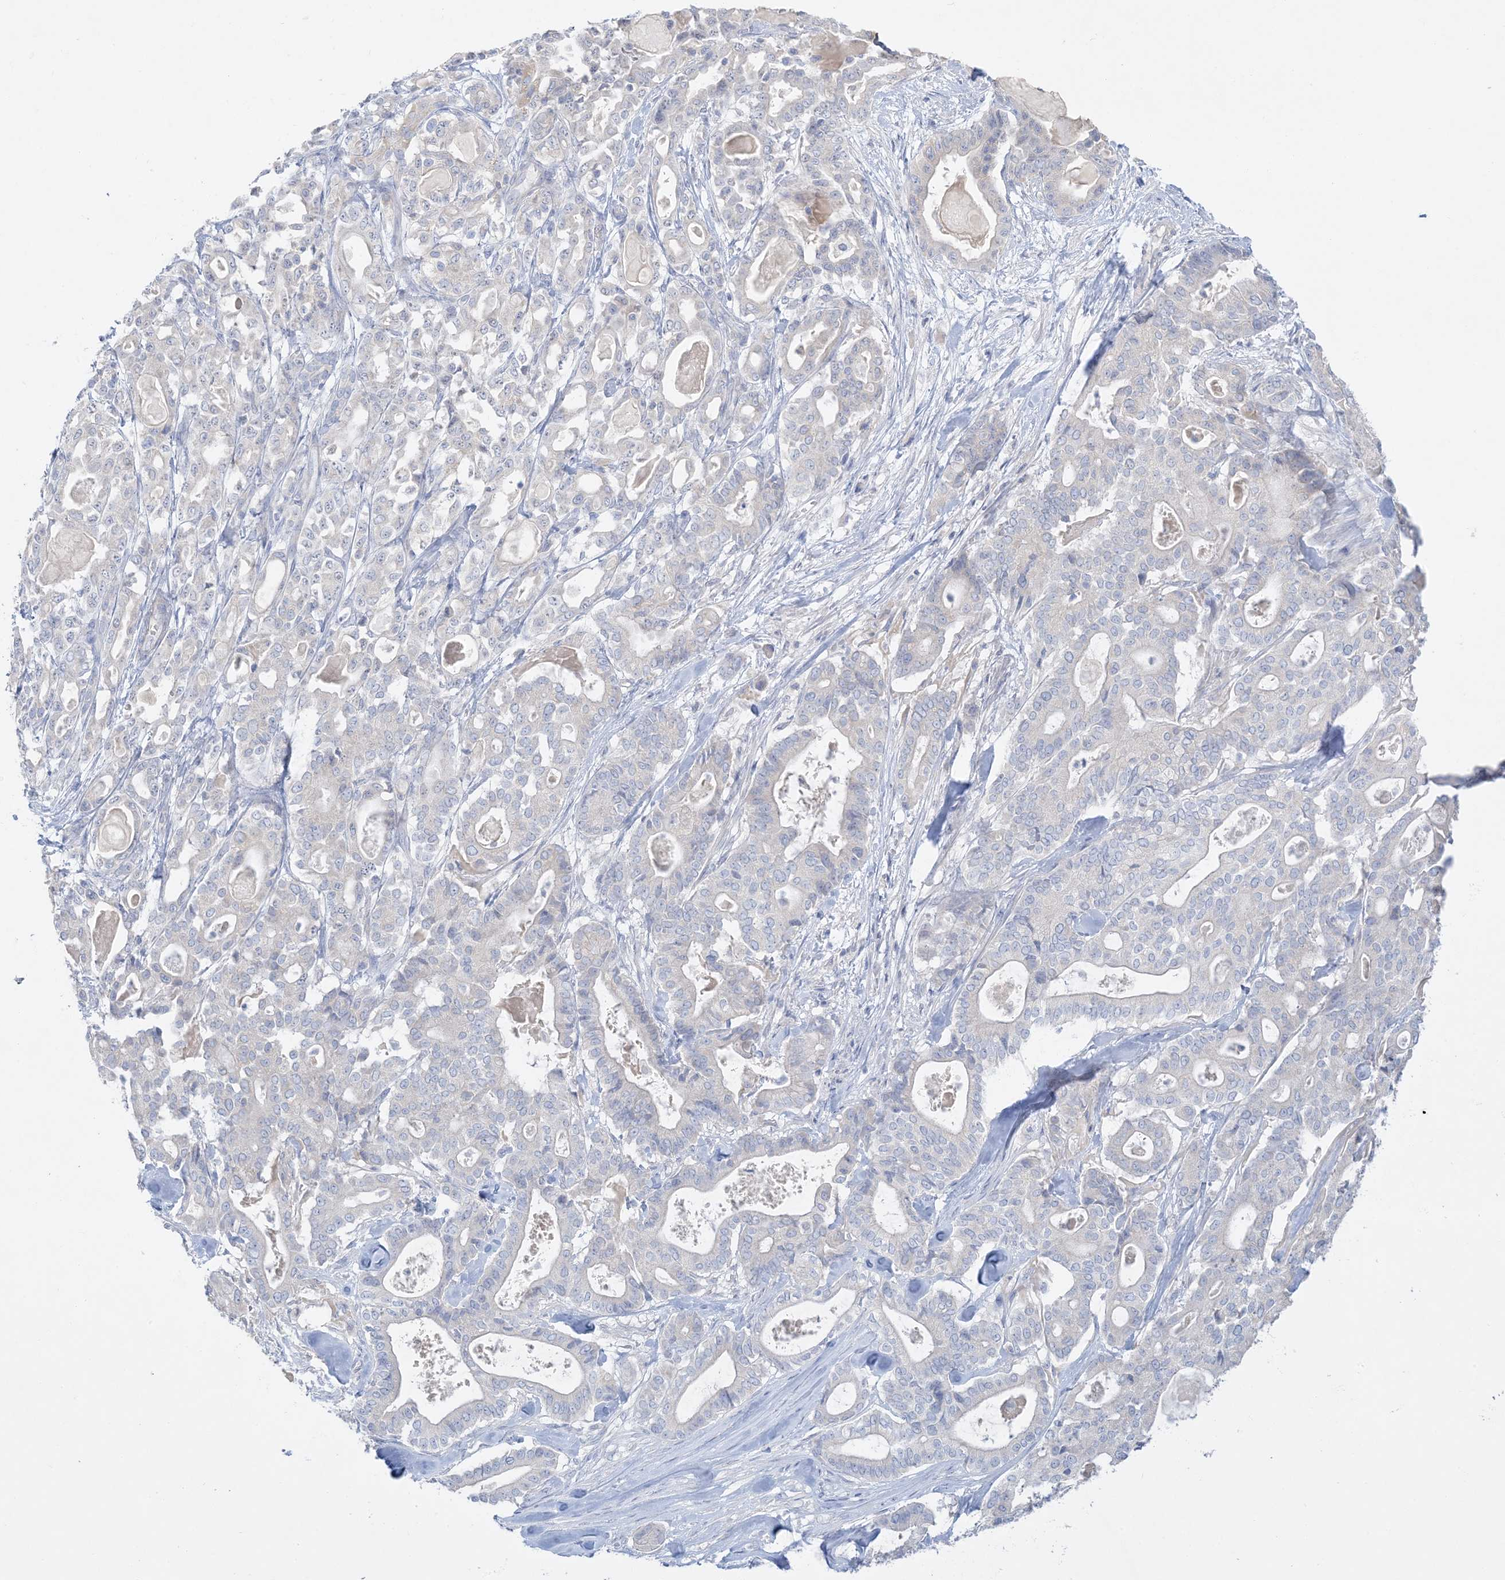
{"staining": {"intensity": "negative", "quantity": "none", "location": "none"}, "tissue": "pancreatic cancer", "cell_type": "Tumor cells", "image_type": "cancer", "snomed": [{"axis": "morphology", "description": "Adenocarcinoma, NOS"}, {"axis": "topography", "description": "Pancreas"}], "caption": "Histopathology image shows no significant protein expression in tumor cells of pancreatic cancer.", "gene": "FAM184A", "patient": {"sex": "male", "age": 63}}